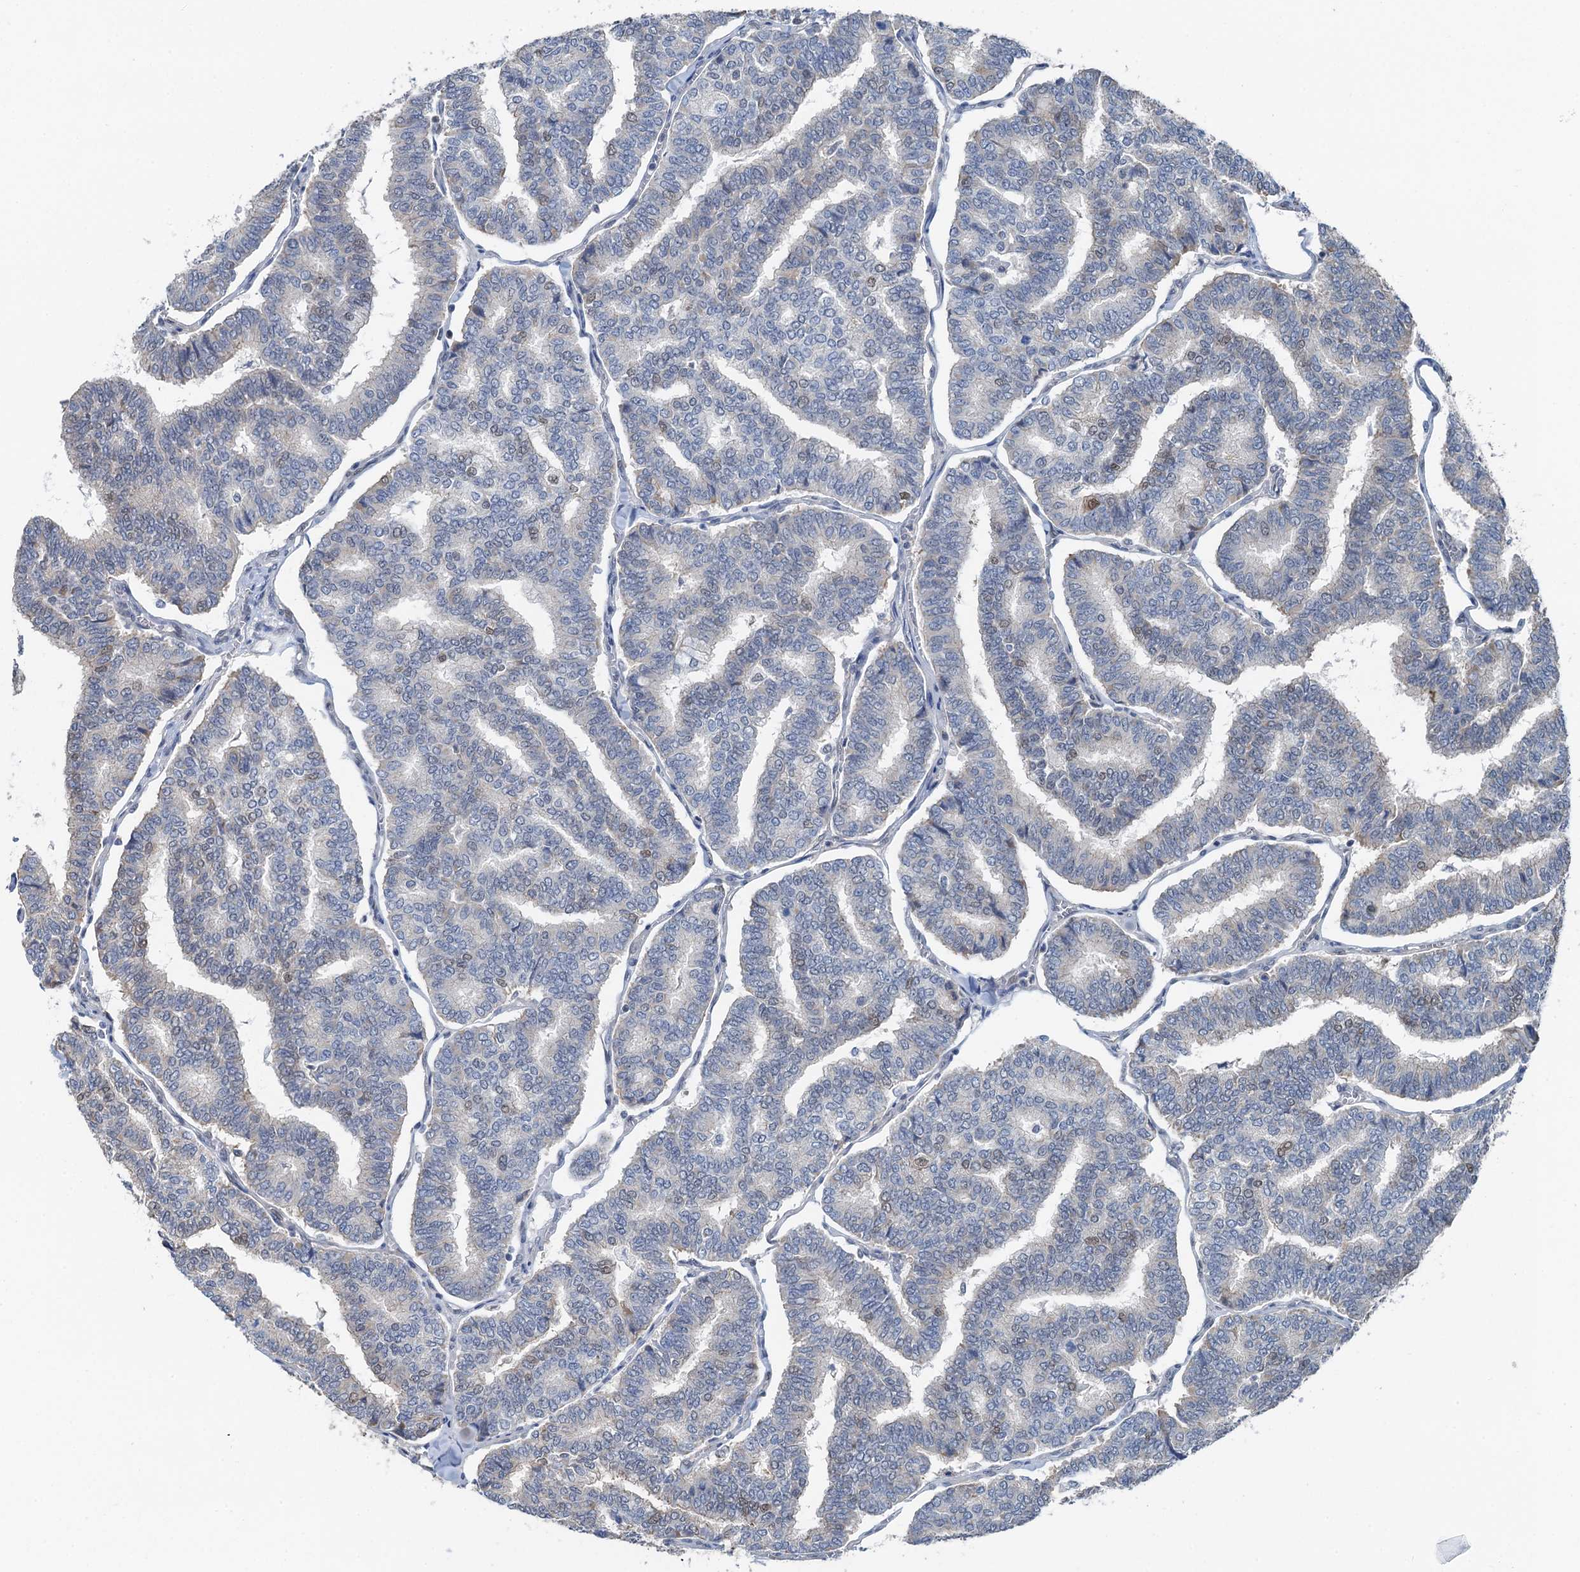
{"staining": {"intensity": "weak", "quantity": "<25%", "location": "nuclear"}, "tissue": "thyroid cancer", "cell_type": "Tumor cells", "image_type": "cancer", "snomed": [{"axis": "morphology", "description": "Papillary adenocarcinoma, NOS"}, {"axis": "topography", "description": "Thyroid gland"}], "caption": "The image demonstrates no significant positivity in tumor cells of thyroid cancer.", "gene": "CFDP1", "patient": {"sex": "female", "age": 35}}